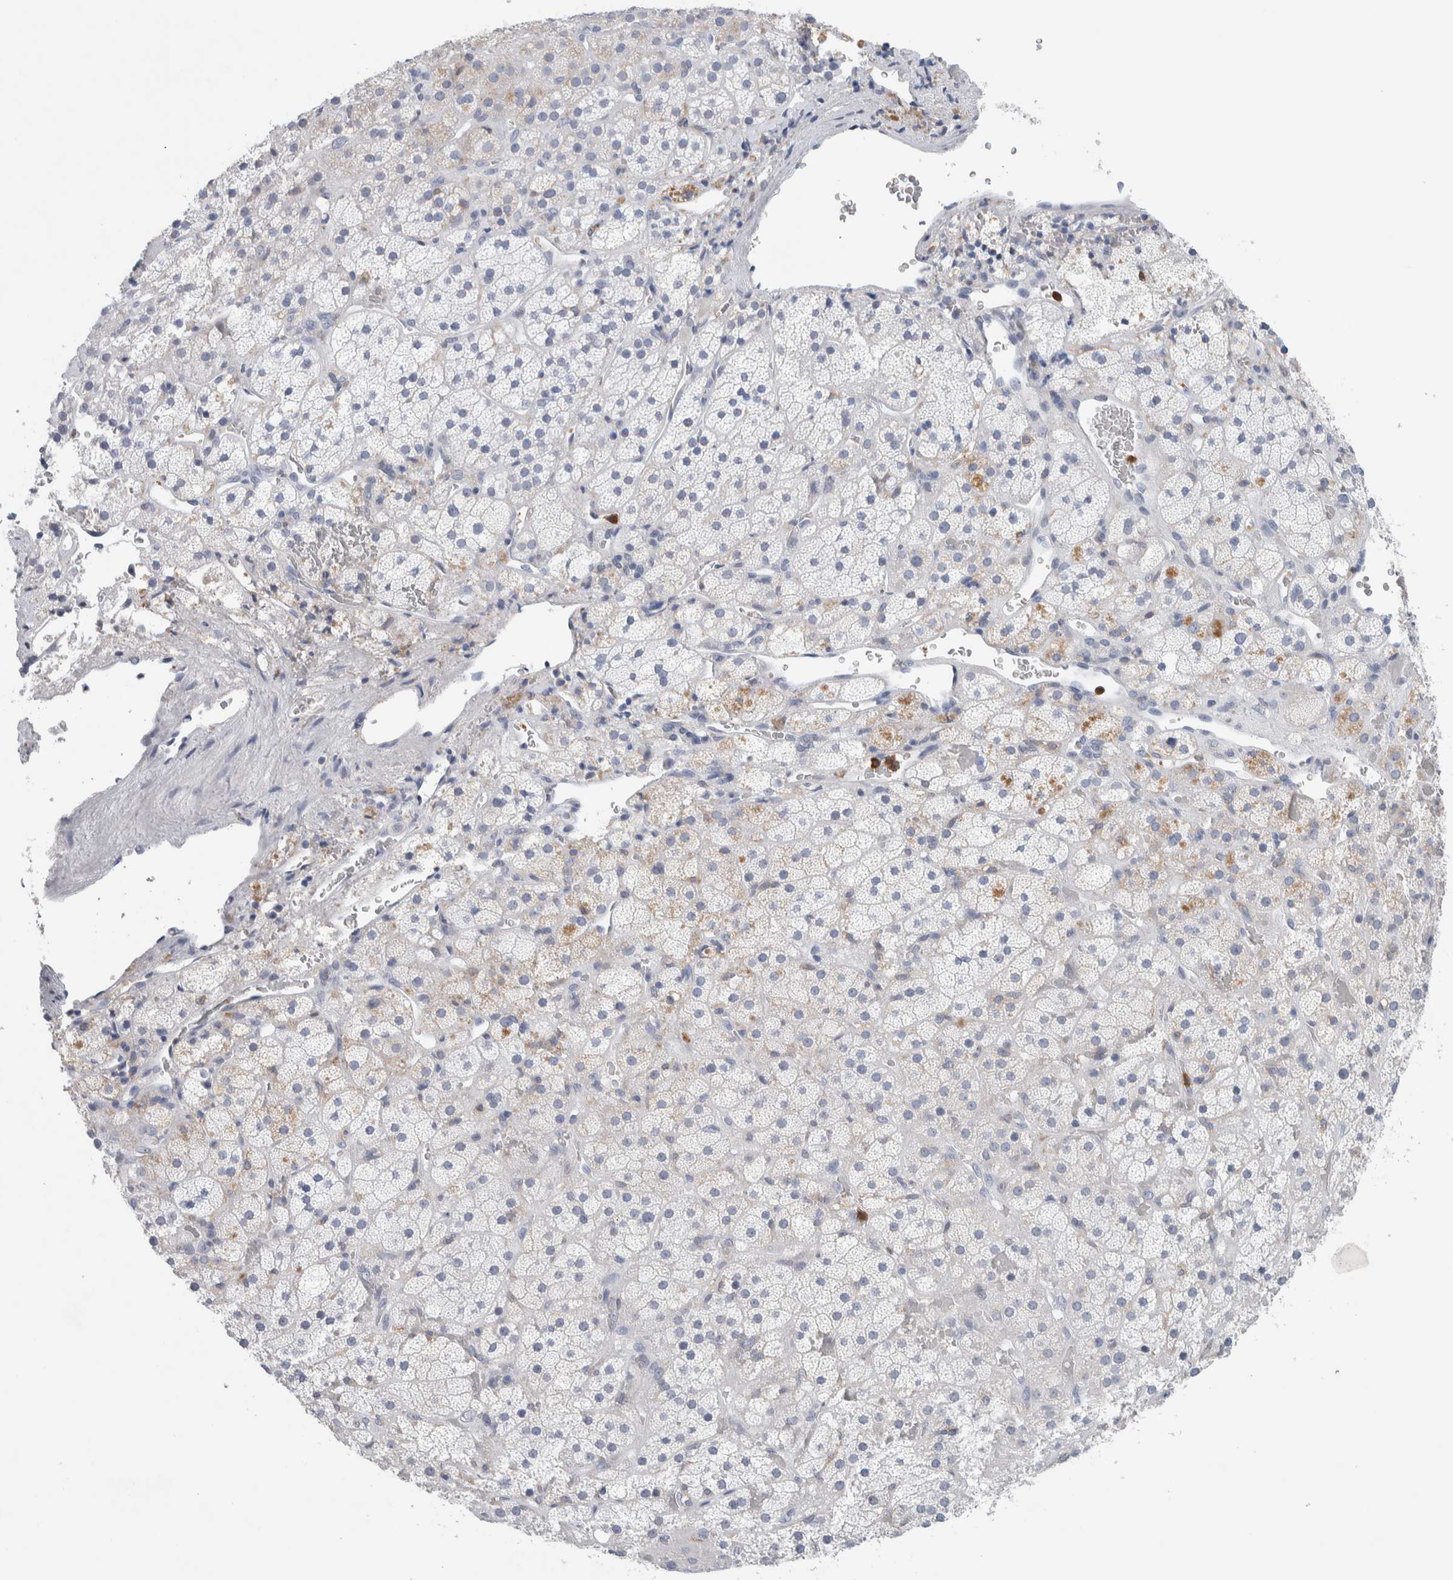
{"staining": {"intensity": "negative", "quantity": "none", "location": "none"}, "tissue": "adrenal gland", "cell_type": "Glandular cells", "image_type": "normal", "snomed": [{"axis": "morphology", "description": "Normal tissue, NOS"}, {"axis": "topography", "description": "Adrenal gland"}], "caption": "This is an IHC image of unremarkable human adrenal gland. There is no expression in glandular cells.", "gene": "NCF2", "patient": {"sex": "male", "age": 57}}